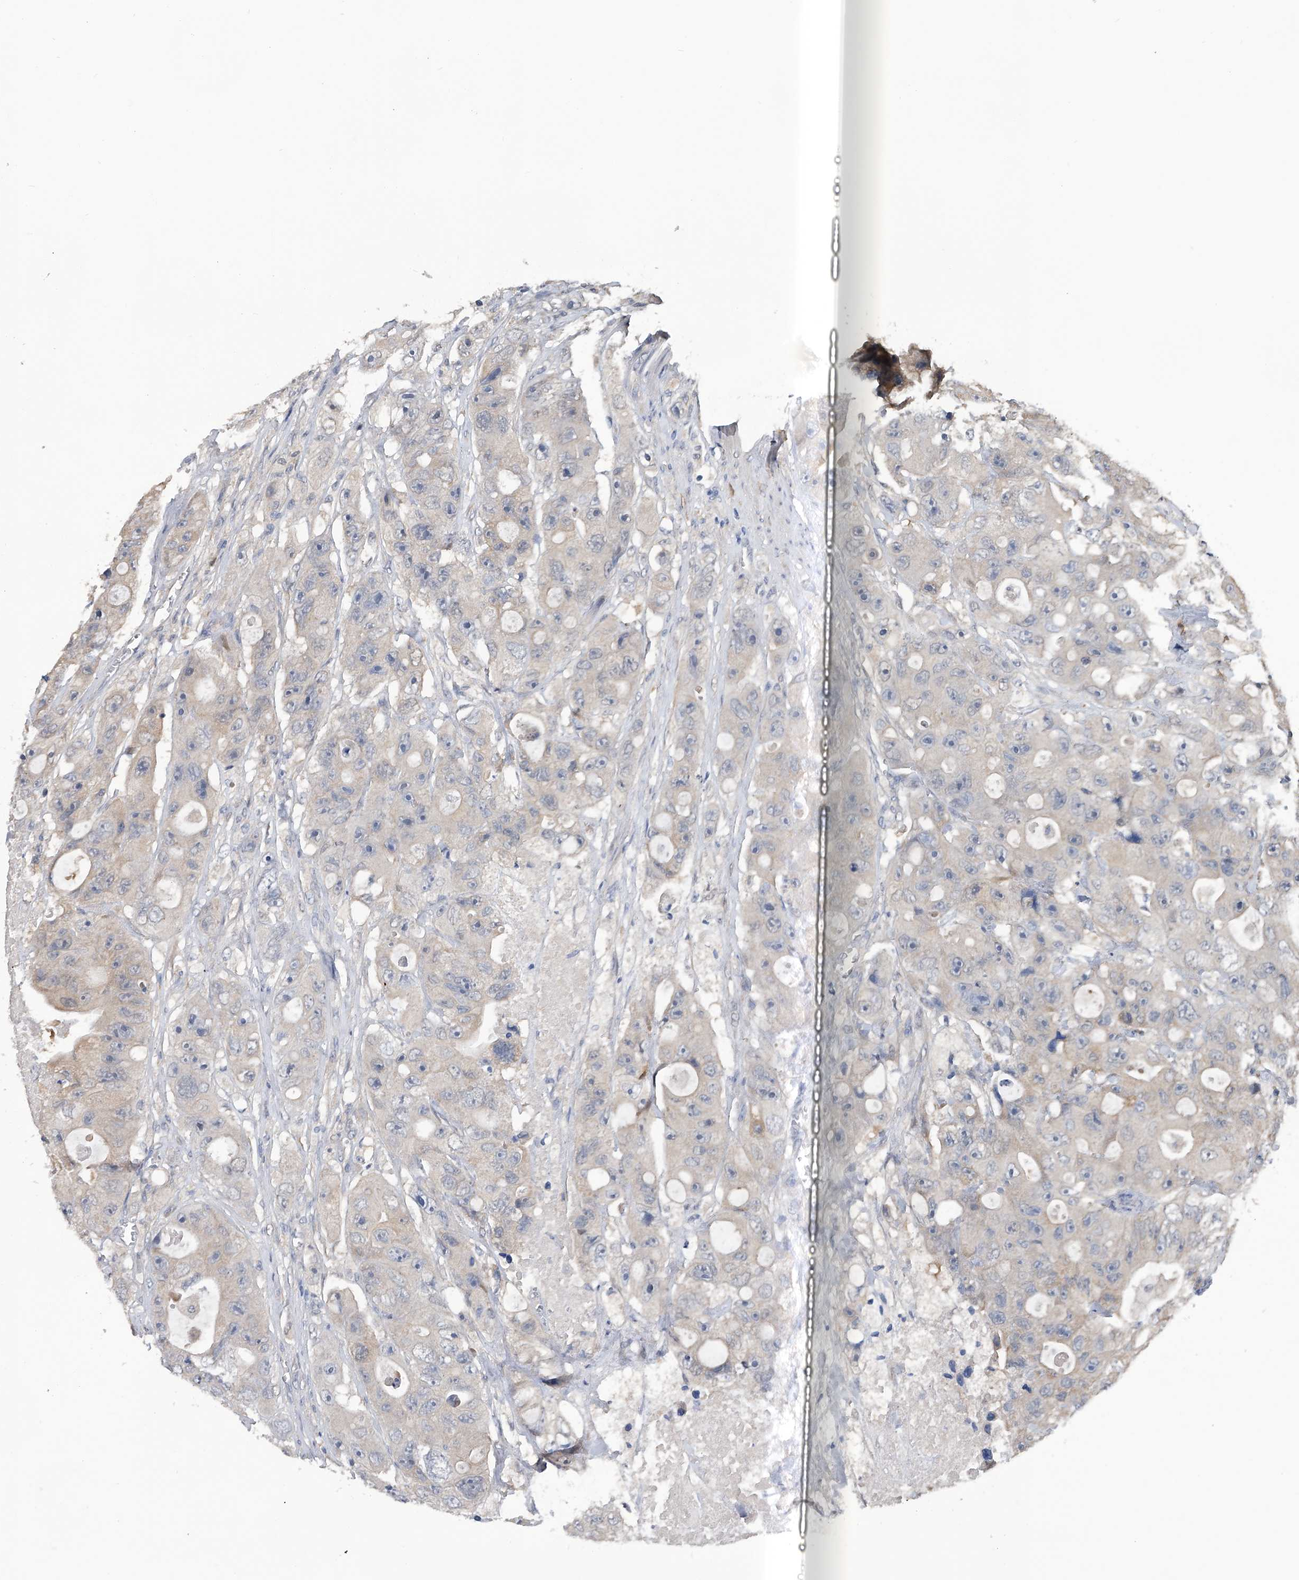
{"staining": {"intensity": "weak", "quantity": "<25%", "location": "cytoplasmic/membranous"}, "tissue": "colorectal cancer", "cell_type": "Tumor cells", "image_type": "cancer", "snomed": [{"axis": "morphology", "description": "Adenocarcinoma, NOS"}, {"axis": "topography", "description": "Colon"}], "caption": "A high-resolution histopathology image shows immunohistochemistry (IHC) staining of colorectal cancer (adenocarcinoma), which reveals no significant staining in tumor cells.", "gene": "PGM3", "patient": {"sex": "female", "age": 46}}